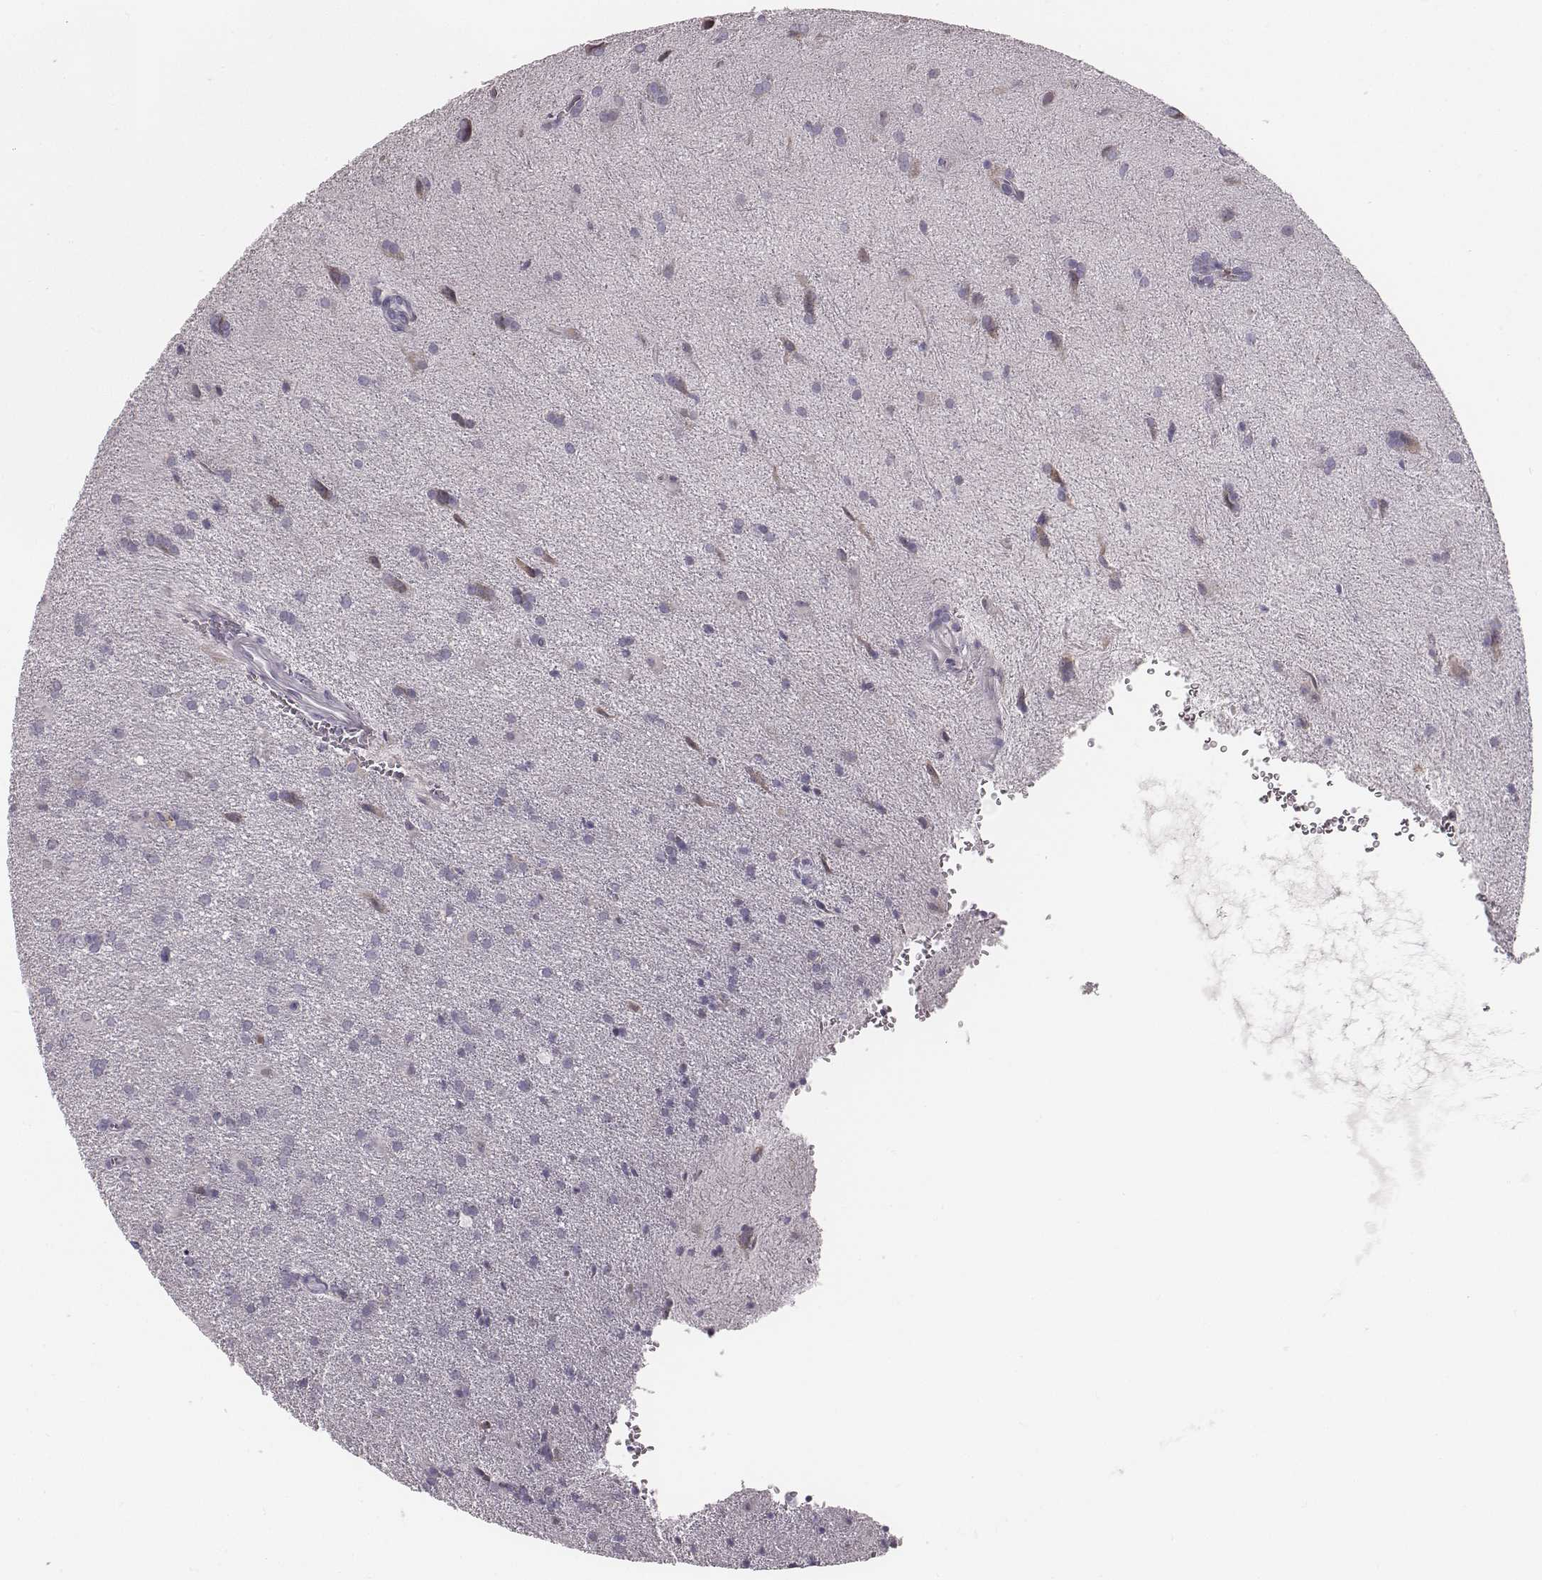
{"staining": {"intensity": "negative", "quantity": "none", "location": "none"}, "tissue": "glioma", "cell_type": "Tumor cells", "image_type": "cancer", "snomed": [{"axis": "morphology", "description": "Glioma, malignant, Low grade"}, {"axis": "topography", "description": "Brain"}], "caption": "This is an immunohistochemistry (IHC) micrograph of low-grade glioma (malignant). There is no expression in tumor cells.", "gene": "UBL4B", "patient": {"sex": "male", "age": 58}}